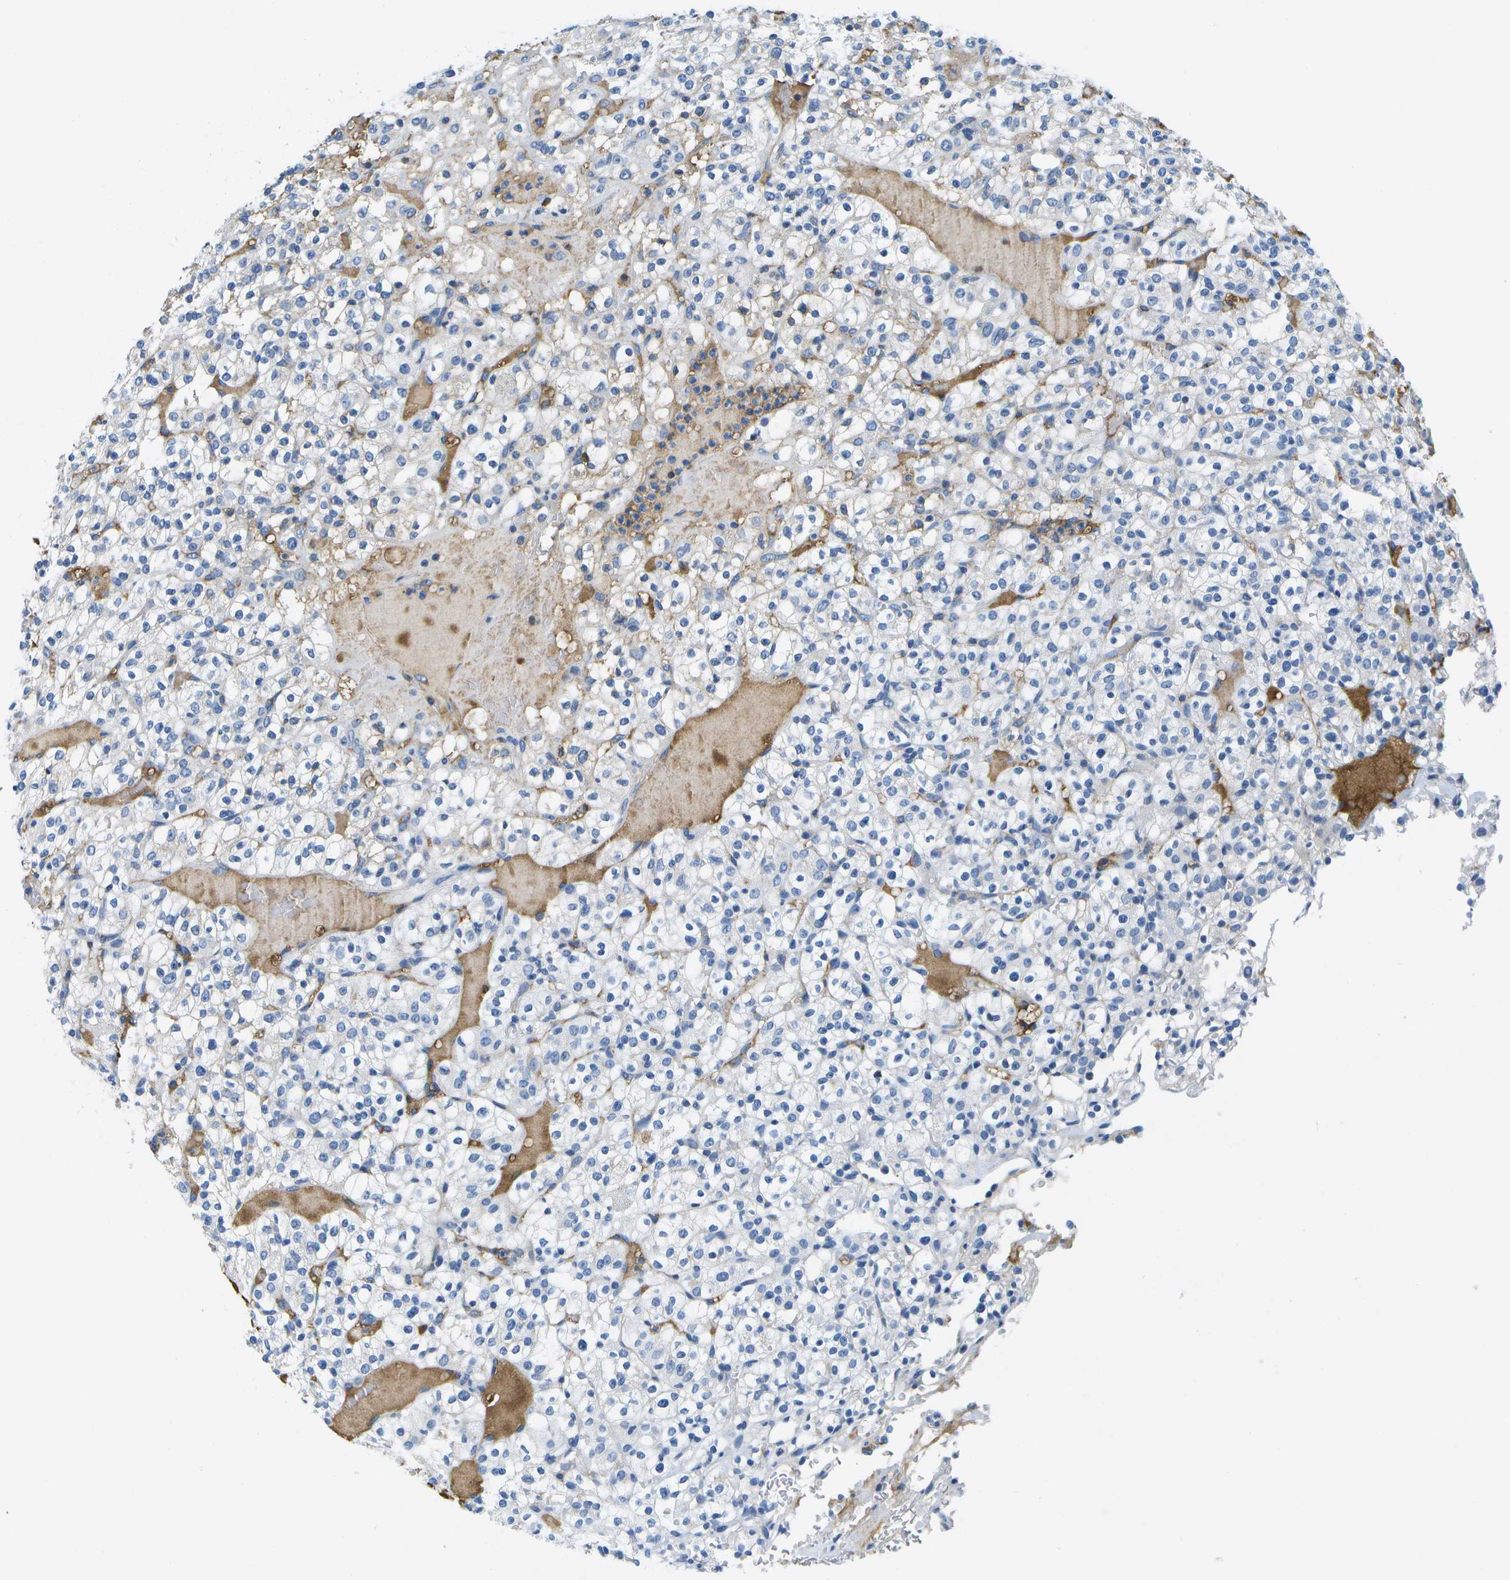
{"staining": {"intensity": "weak", "quantity": "25%-75%", "location": "cytoplasmic/membranous"}, "tissue": "renal cancer", "cell_type": "Tumor cells", "image_type": "cancer", "snomed": [{"axis": "morphology", "description": "Normal tissue, NOS"}, {"axis": "morphology", "description": "Adenocarcinoma, NOS"}, {"axis": "topography", "description": "Kidney"}], "caption": "Weak cytoplasmic/membranous staining is appreciated in about 25%-75% of tumor cells in renal cancer.", "gene": "SERPINA1", "patient": {"sex": "female", "age": 72}}